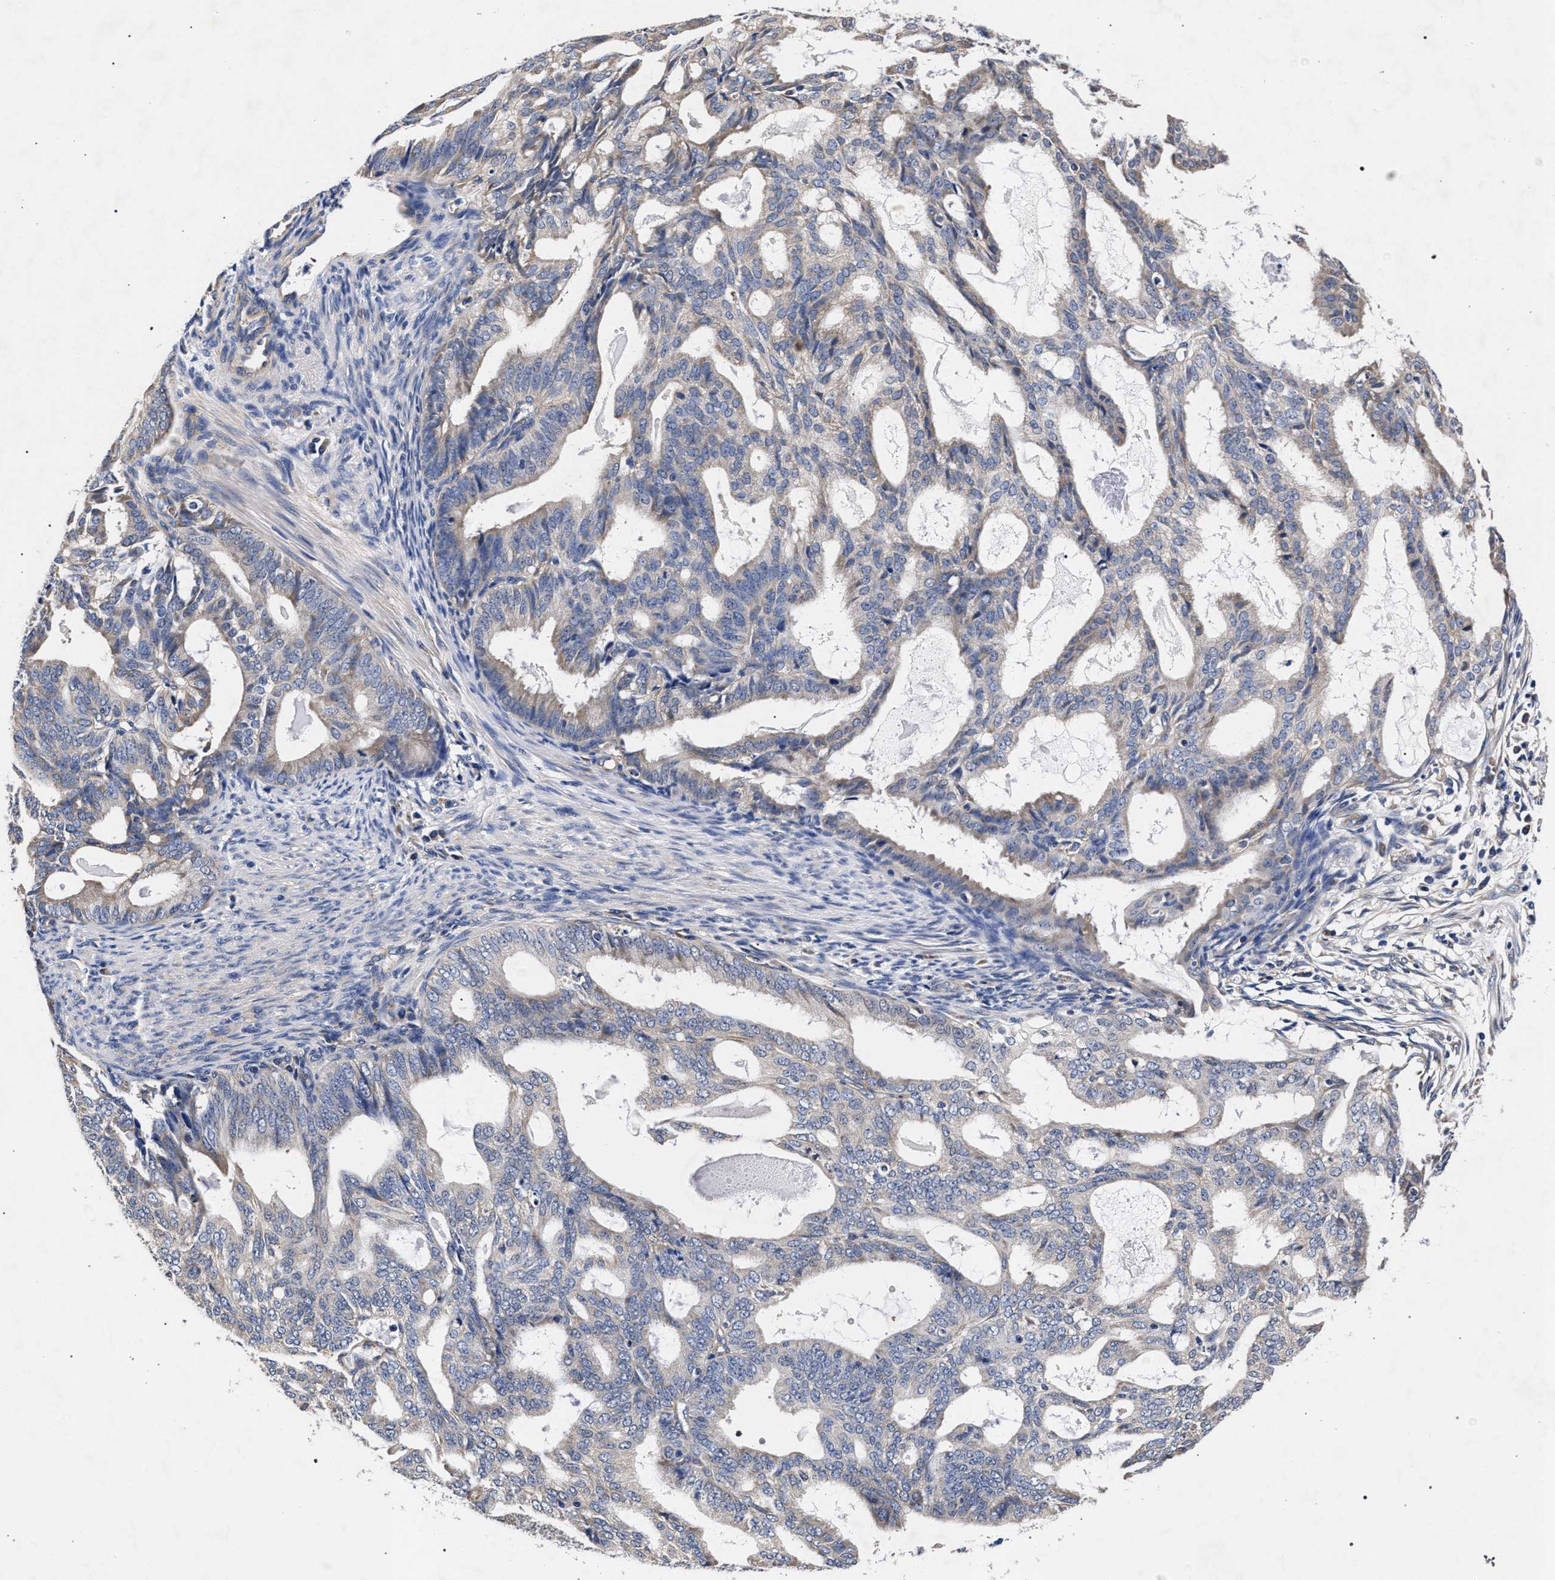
{"staining": {"intensity": "weak", "quantity": "<25%", "location": "cytoplasmic/membranous"}, "tissue": "endometrial cancer", "cell_type": "Tumor cells", "image_type": "cancer", "snomed": [{"axis": "morphology", "description": "Adenocarcinoma, NOS"}, {"axis": "topography", "description": "Endometrium"}], "caption": "The photomicrograph displays no significant positivity in tumor cells of endometrial cancer. (DAB (3,3'-diaminobenzidine) IHC with hematoxylin counter stain).", "gene": "CFAP95", "patient": {"sex": "female", "age": 58}}